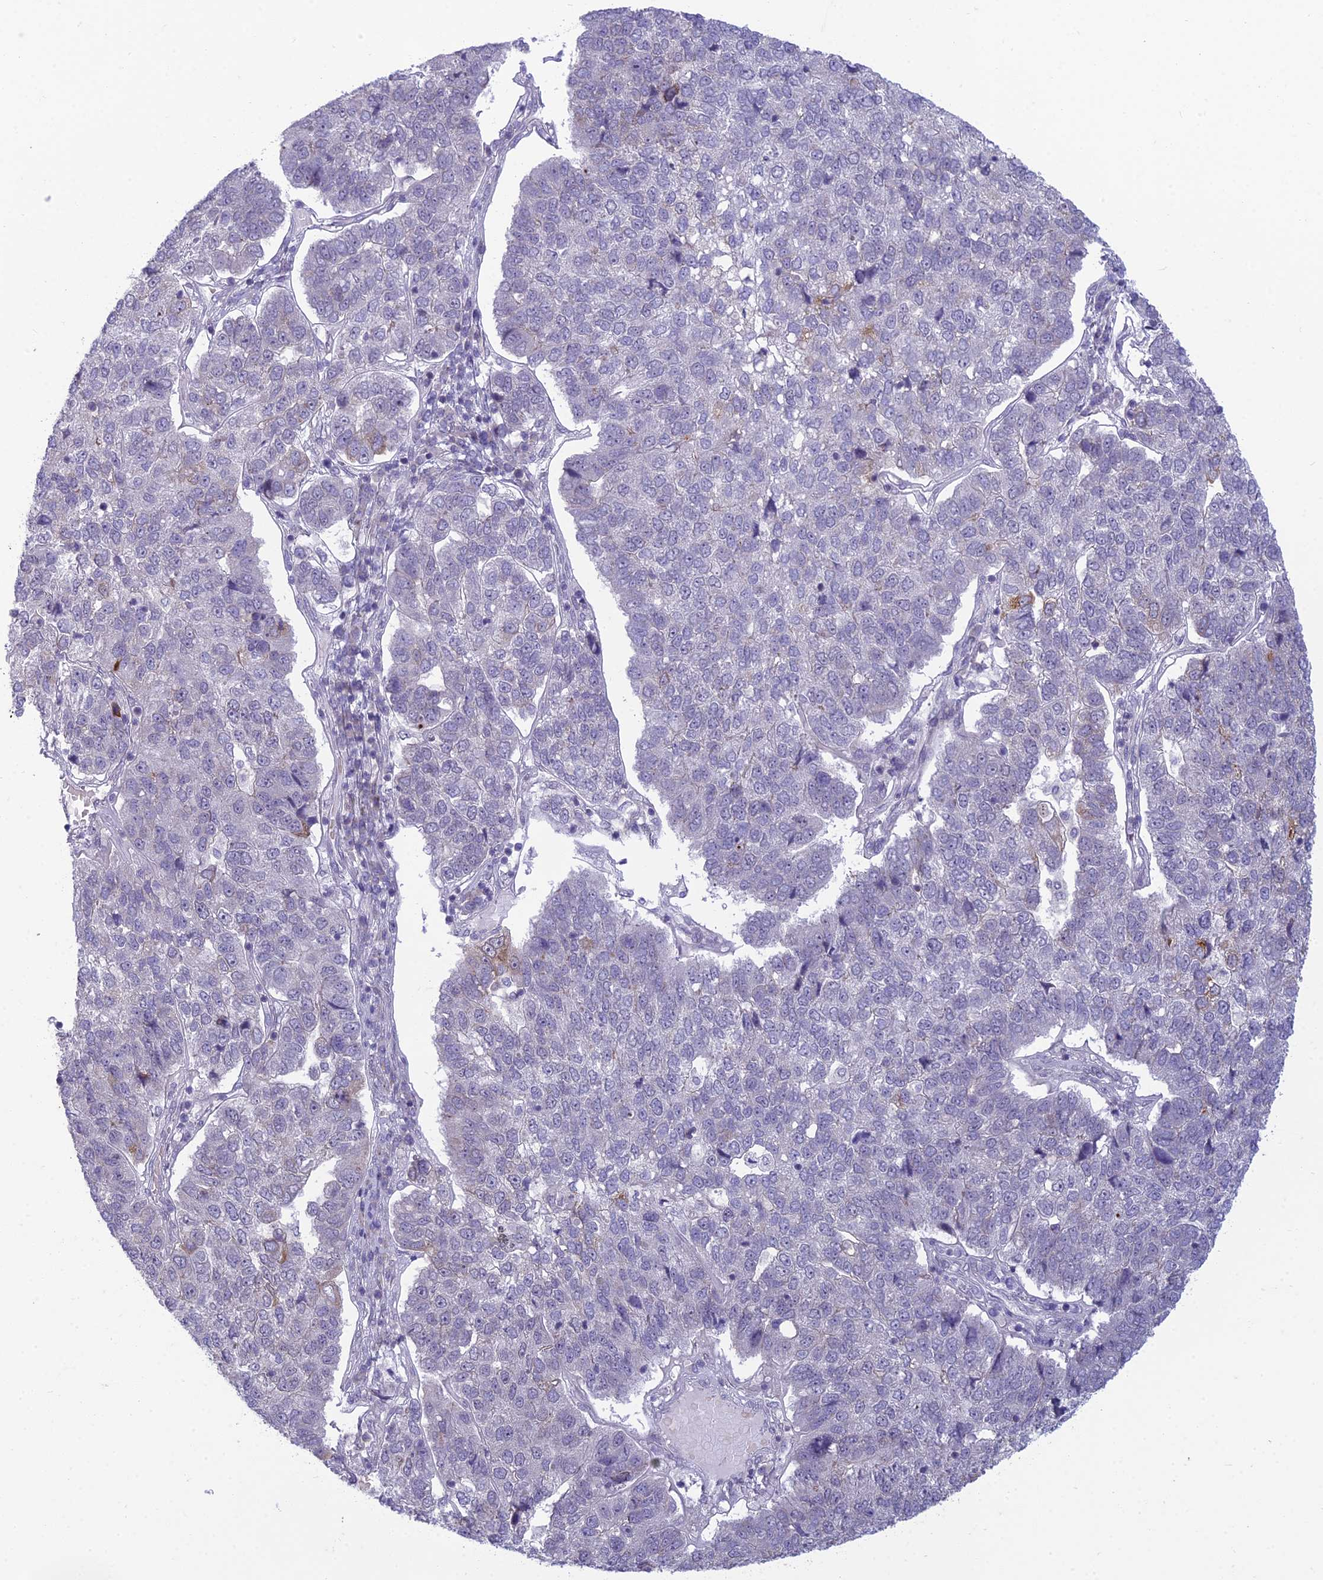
{"staining": {"intensity": "negative", "quantity": "none", "location": "none"}, "tissue": "pancreatic cancer", "cell_type": "Tumor cells", "image_type": "cancer", "snomed": [{"axis": "morphology", "description": "Adenocarcinoma, NOS"}, {"axis": "topography", "description": "Pancreas"}], "caption": "Protein analysis of adenocarcinoma (pancreatic) displays no significant staining in tumor cells.", "gene": "DTX2", "patient": {"sex": "female", "age": 61}}